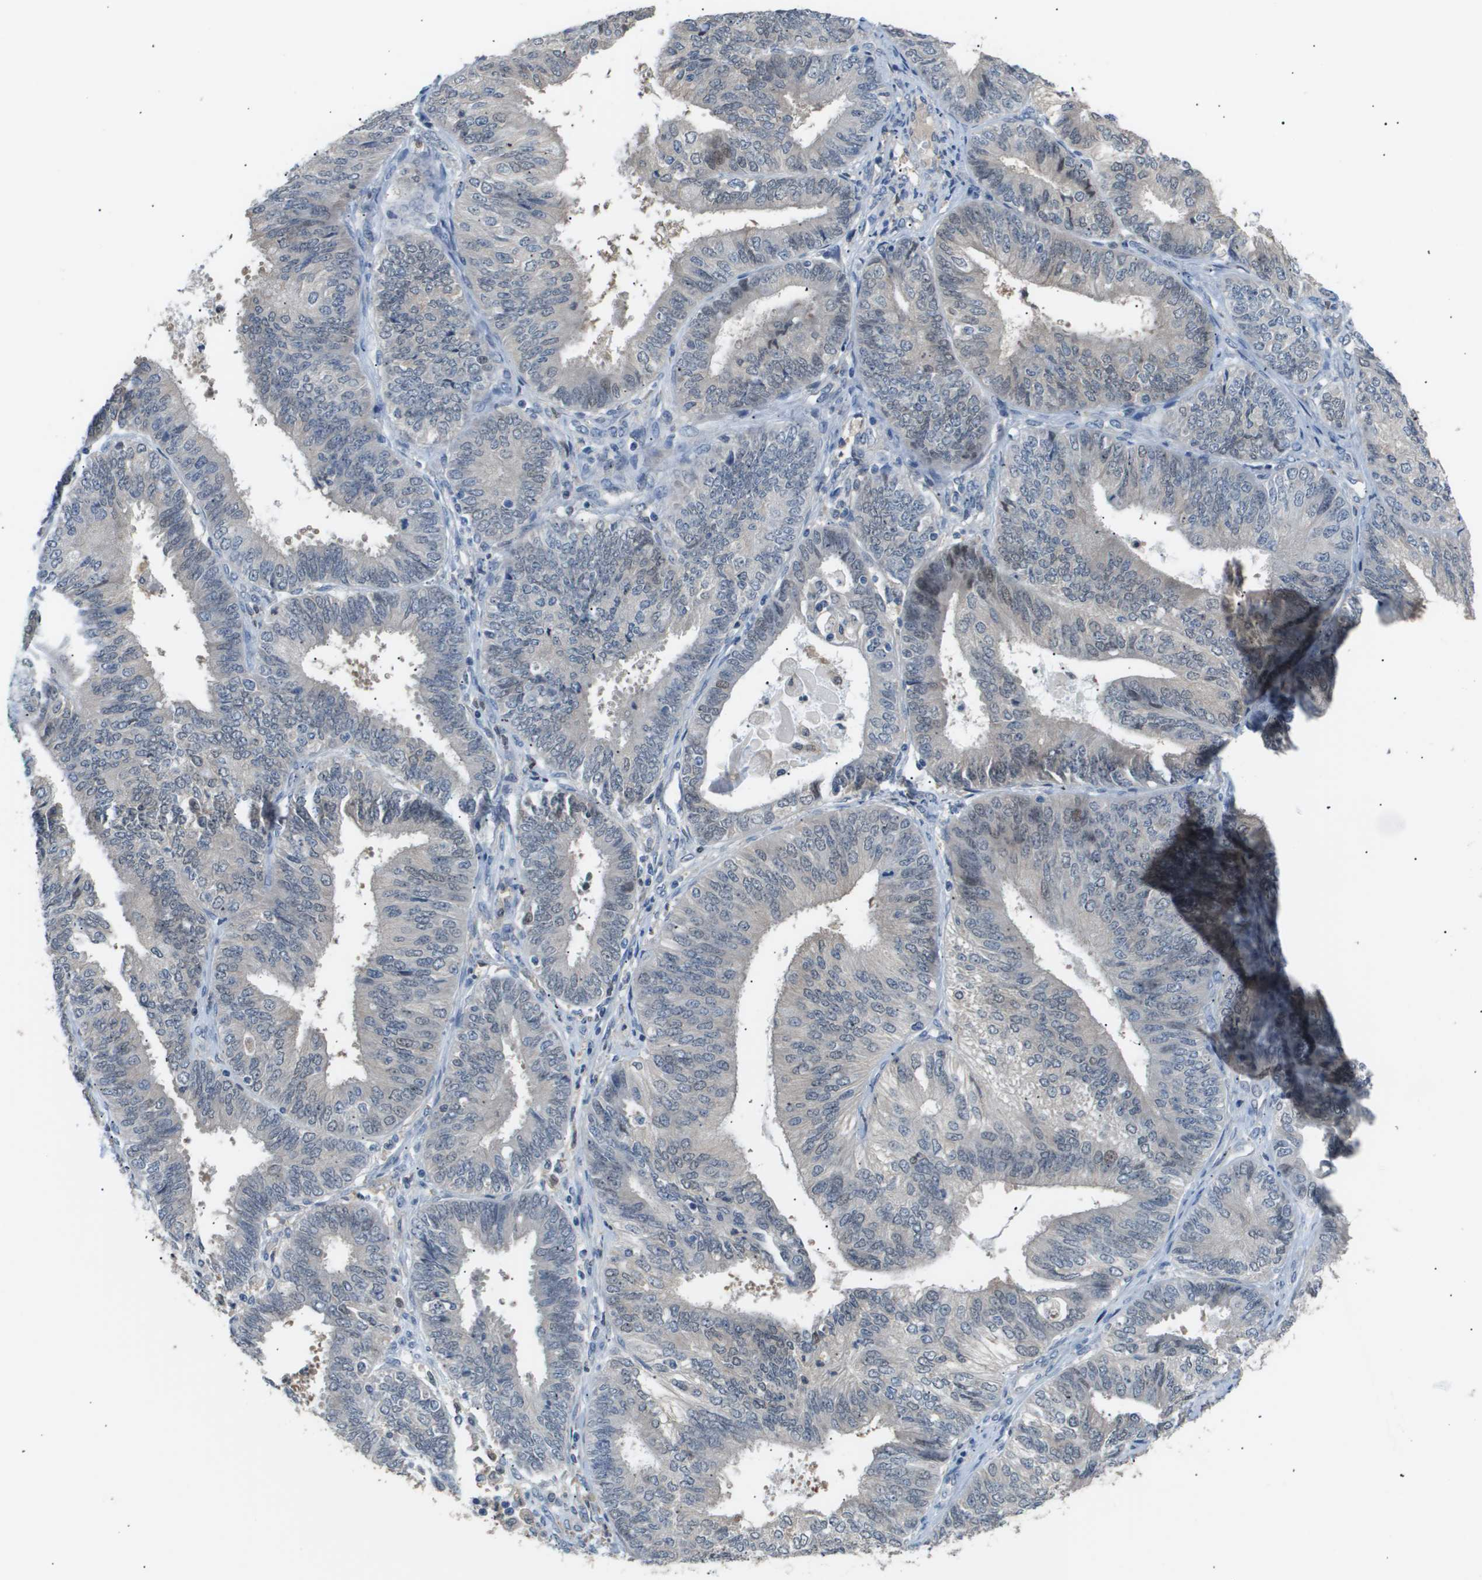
{"staining": {"intensity": "negative", "quantity": "none", "location": "none"}, "tissue": "endometrial cancer", "cell_type": "Tumor cells", "image_type": "cancer", "snomed": [{"axis": "morphology", "description": "Adenocarcinoma, NOS"}, {"axis": "topography", "description": "Endometrium"}], "caption": "Human endometrial adenocarcinoma stained for a protein using immunohistochemistry exhibits no positivity in tumor cells.", "gene": "AKR1A1", "patient": {"sex": "female", "age": 58}}